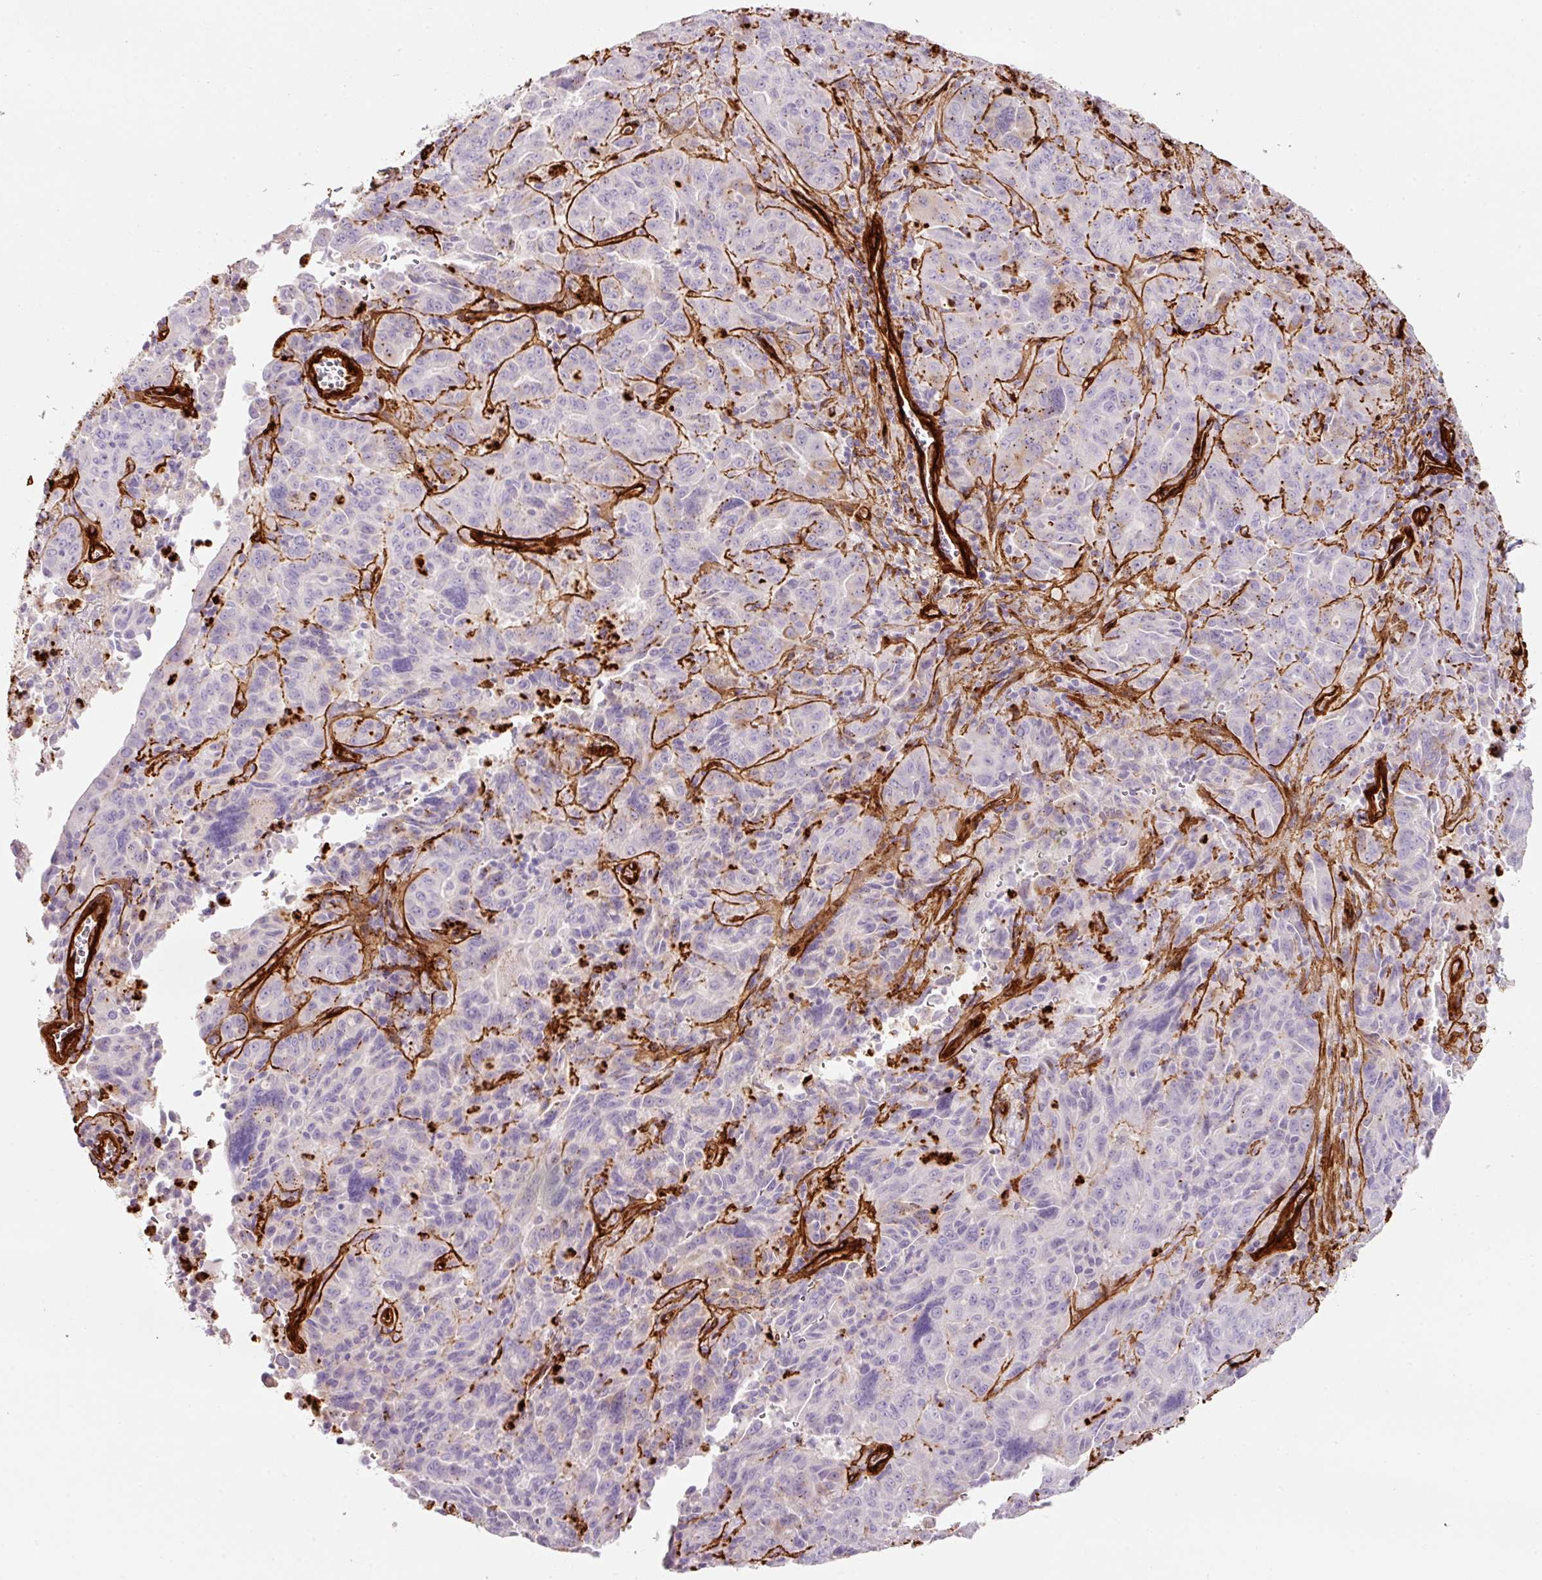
{"staining": {"intensity": "negative", "quantity": "none", "location": "none"}, "tissue": "pancreatic cancer", "cell_type": "Tumor cells", "image_type": "cancer", "snomed": [{"axis": "morphology", "description": "Adenocarcinoma, NOS"}, {"axis": "topography", "description": "Pancreas"}], "caption": "Tumor cells show no significant expression in pancreatic cancer. The staining is performed using DAB (3,3'-diaminobenzidine) brown chromogen with nuclei counter-stained in using hematoxylin.", "gene": "LOXL4", "patient": {"sex": "male", "age": 63}}